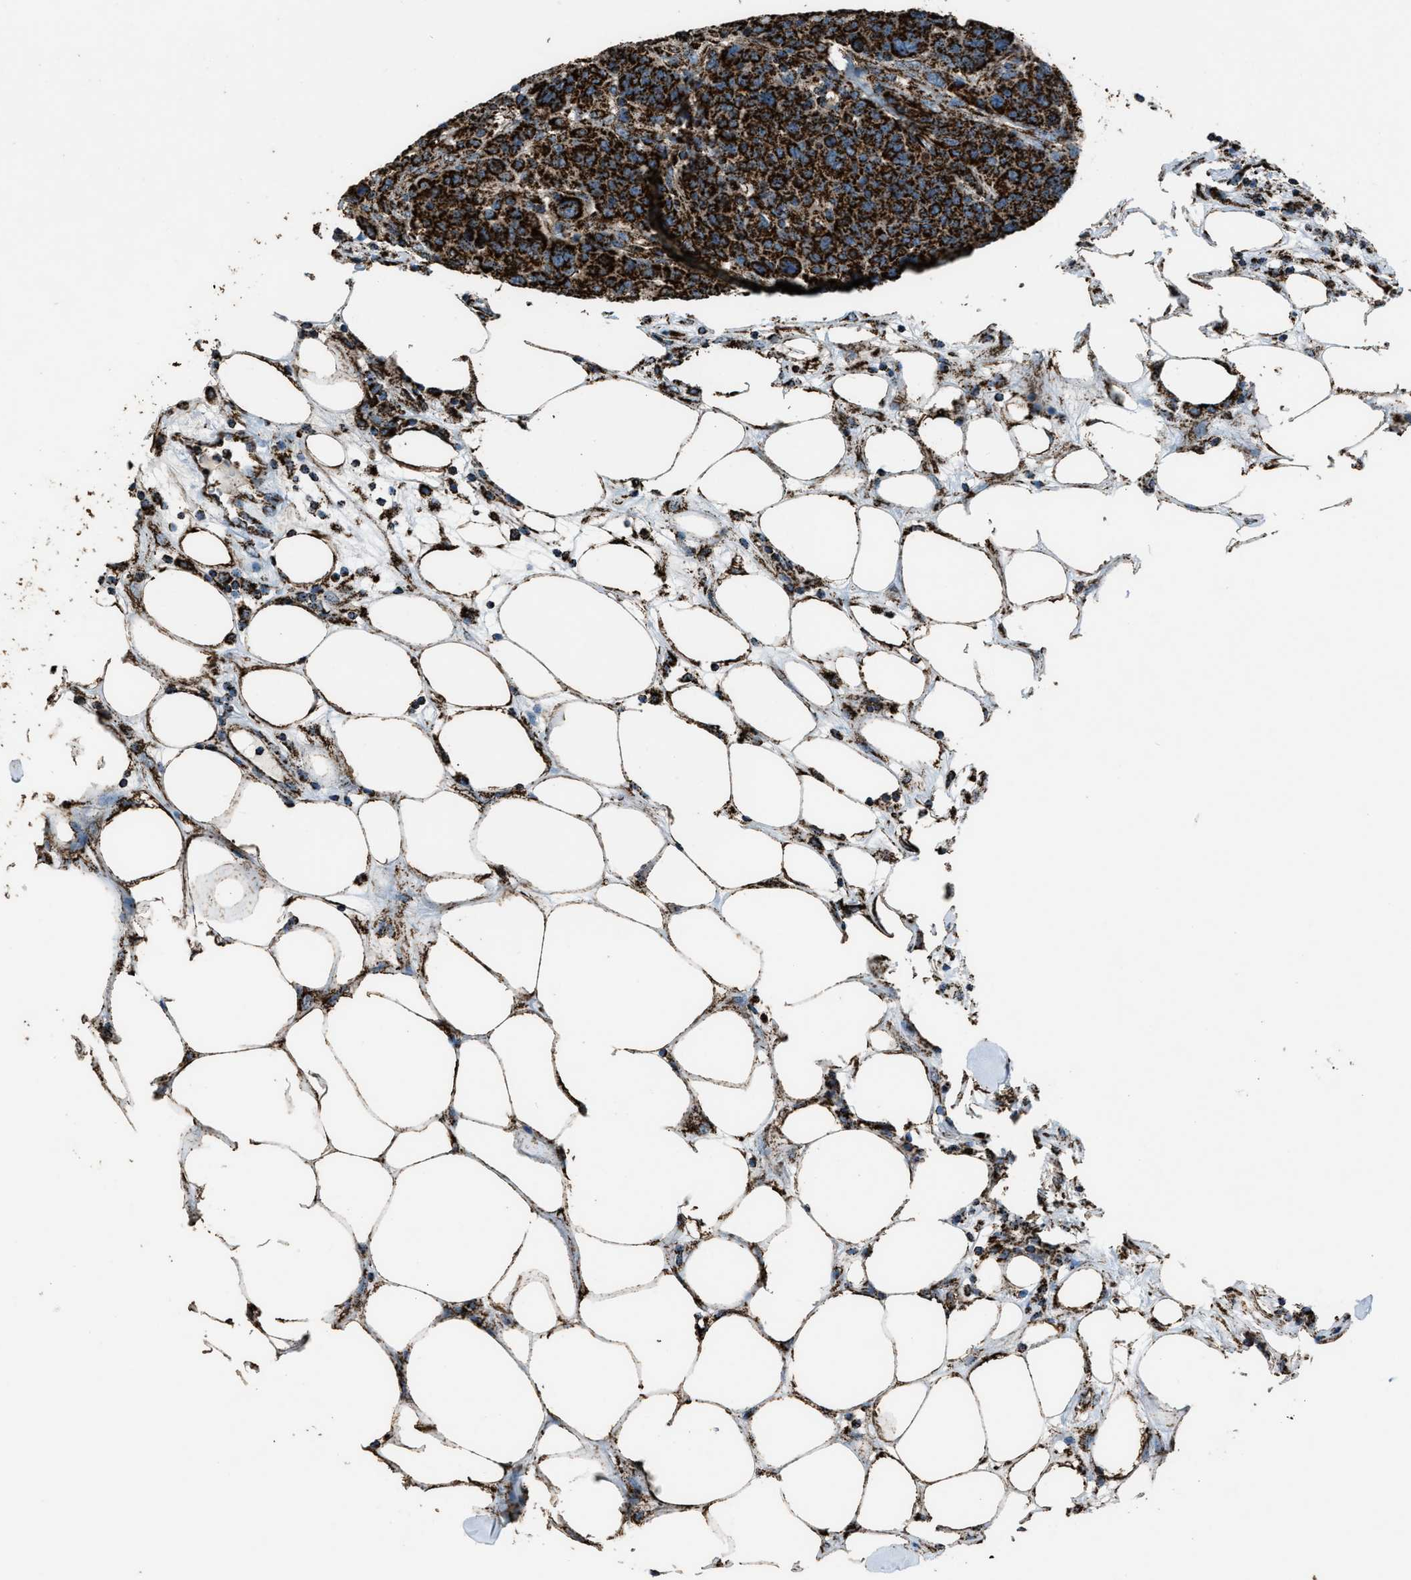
{"staining": {"intensity": "strong", "quantity": ">75%", "location": "cytoplasmic/membranous"}, "tissue": "breast cancer", "cell_type": "Tumor cells", "image_type": "cancer", "snomed": [{"axis": "morphology", "description": "Duct carcinoma"}, {"axis": "topography", "description": "Breast"}], "caption": "Protein expression analysis of breast cancer (invasive ductal carcinoma) displays strong cytoplasmic/membranous staining in approximately >75% of tumor cells. The staining is performed using DAB brown chromogen to label protein expression. The nuclei are counter-stained blue using hematoxylin.", "gene": "MDH2", "patient": {"sex": "female", "age": 37}}